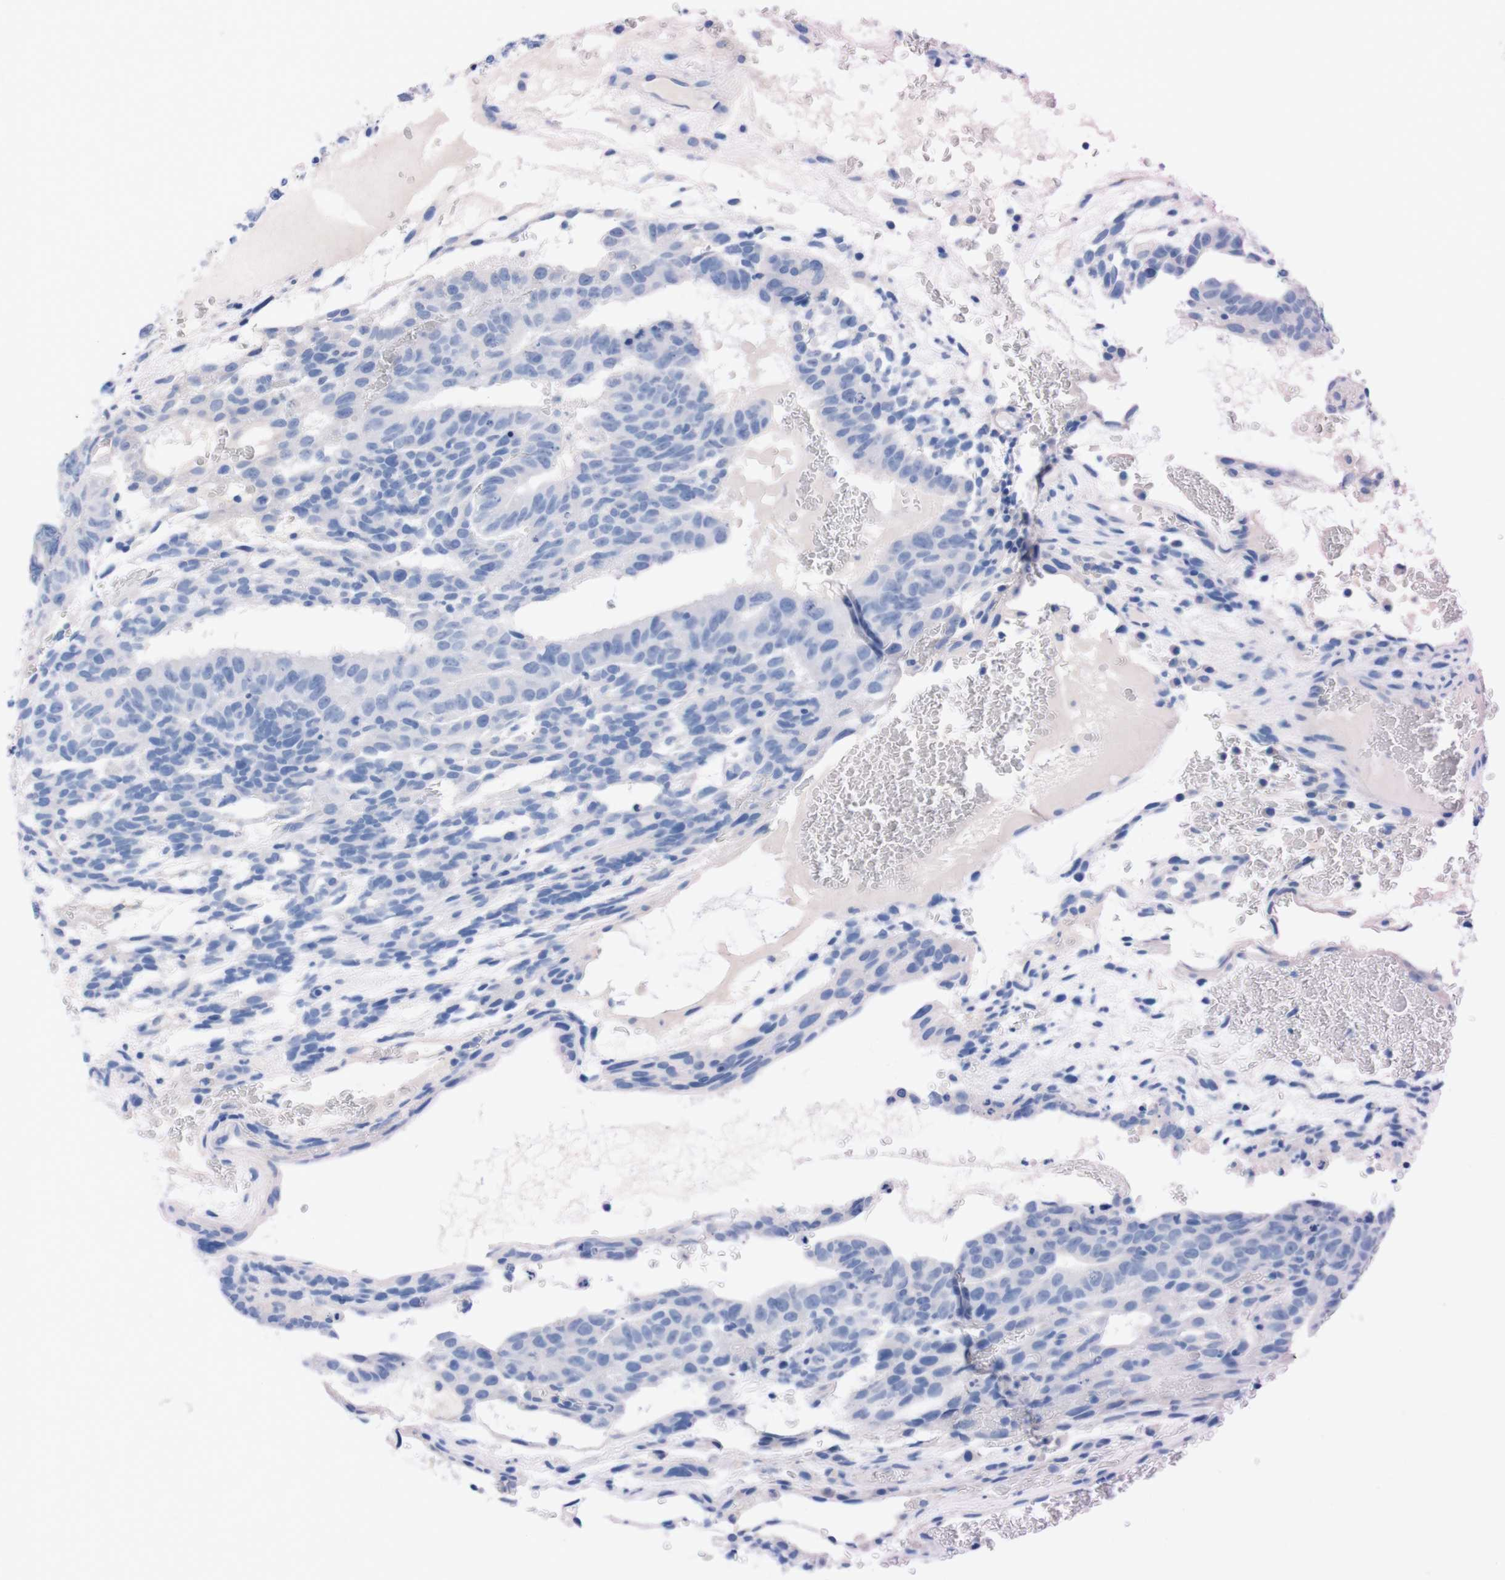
{"staining": {"intensity": "negative", "quantity": "none", "location": "none"}, "tissue": "testis cancer", "cell_type": "Tumor cells", "image_type": "cancer", "snomed": [{"axis": "morphology", "description": "Seminoma, NOS"}, {"axis": "morphology", "description": "Carcinoma, Embryonal, NOS"}, {"axis": "topography", "description": "Testis"}], "caption": "Immunohistochemistry of testis seminoma exhibits no positivity in tumor cells.", "gene": "TMEM243", "patient": {"sex": "male", "age": 52}}